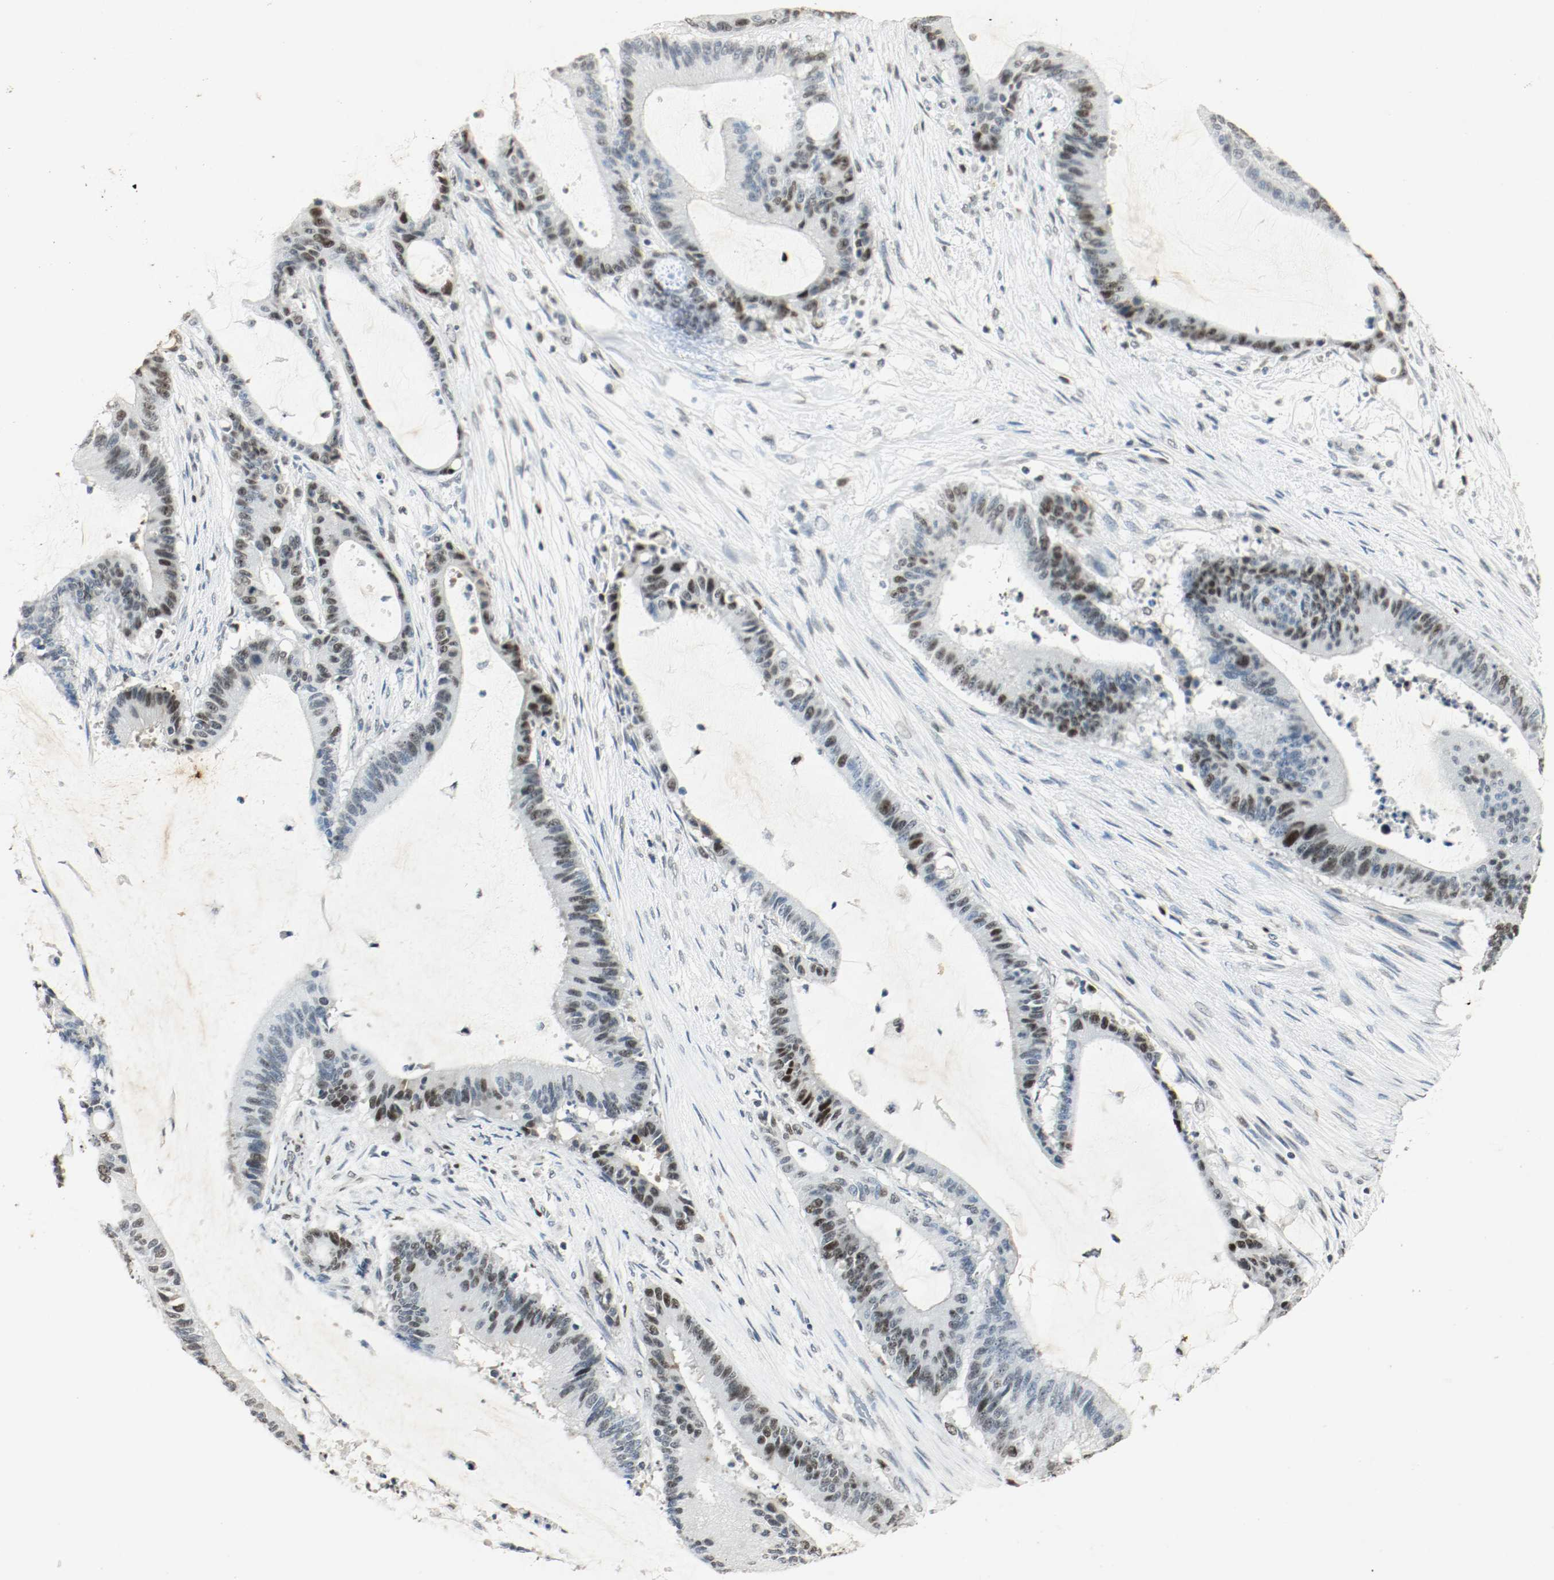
{"staining": {"intensity": "strong", "quantity": "25%-75%", "location": "nuclear"}, "tissue": "liver cancer", "cell_type": "Tumor cells", "image_type": "cancer", "snomed": [{"axis": "morphology", "description": "Cholangiocarcinoma"}, {"axis": "topography", "description": "Liver"}], "caption": "Strong nuclear staining for a protein is identified in about 25%-75% of tumor cells of liver cancer using immunohistochemistry.", "gene": "DNMT1", "patient": {"sex": "female", "age": 73}}